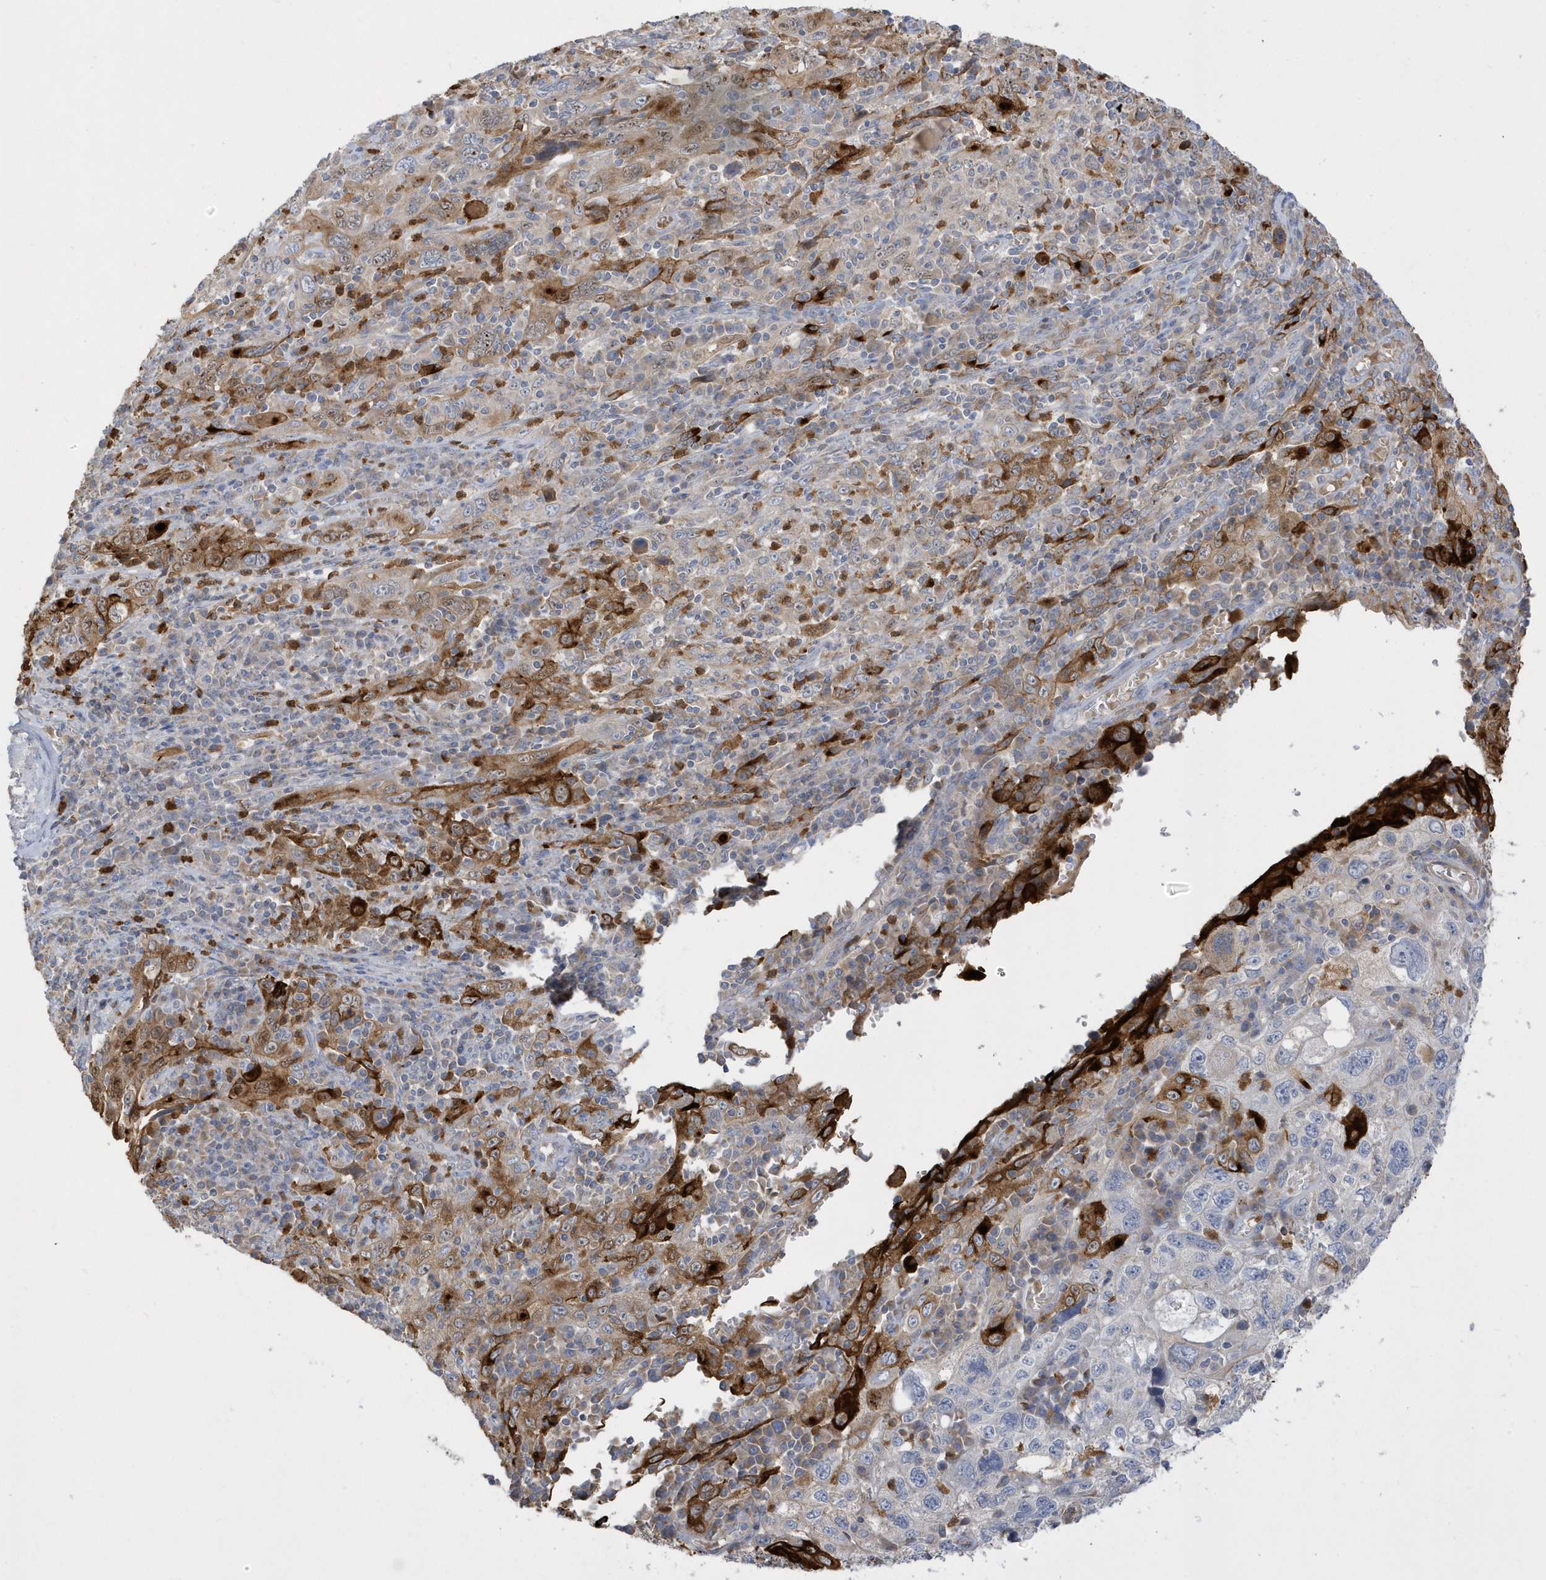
{"staining": {"intensity": "moderate", "quantity": "25%-75%", "location": "cytoplasmic/membranous"}, "tissue": "cervical cancer", "cell_type": "Tumor cells", "image_type": "cancer", "snomed": [{"axis": "morphology", "description": "Squamous cell carcinoma, NOS"}, {"axis": "topography", "description": "Cervix"}], "caption": "Human cervical cancer stained for a protein (brown) exhibits moderate cytoplasmic/membranous positive staining in approximately 25%-75% of tumor cells.", "gene": "DPP9", "patient": {"sex": "female", "age": 46}}